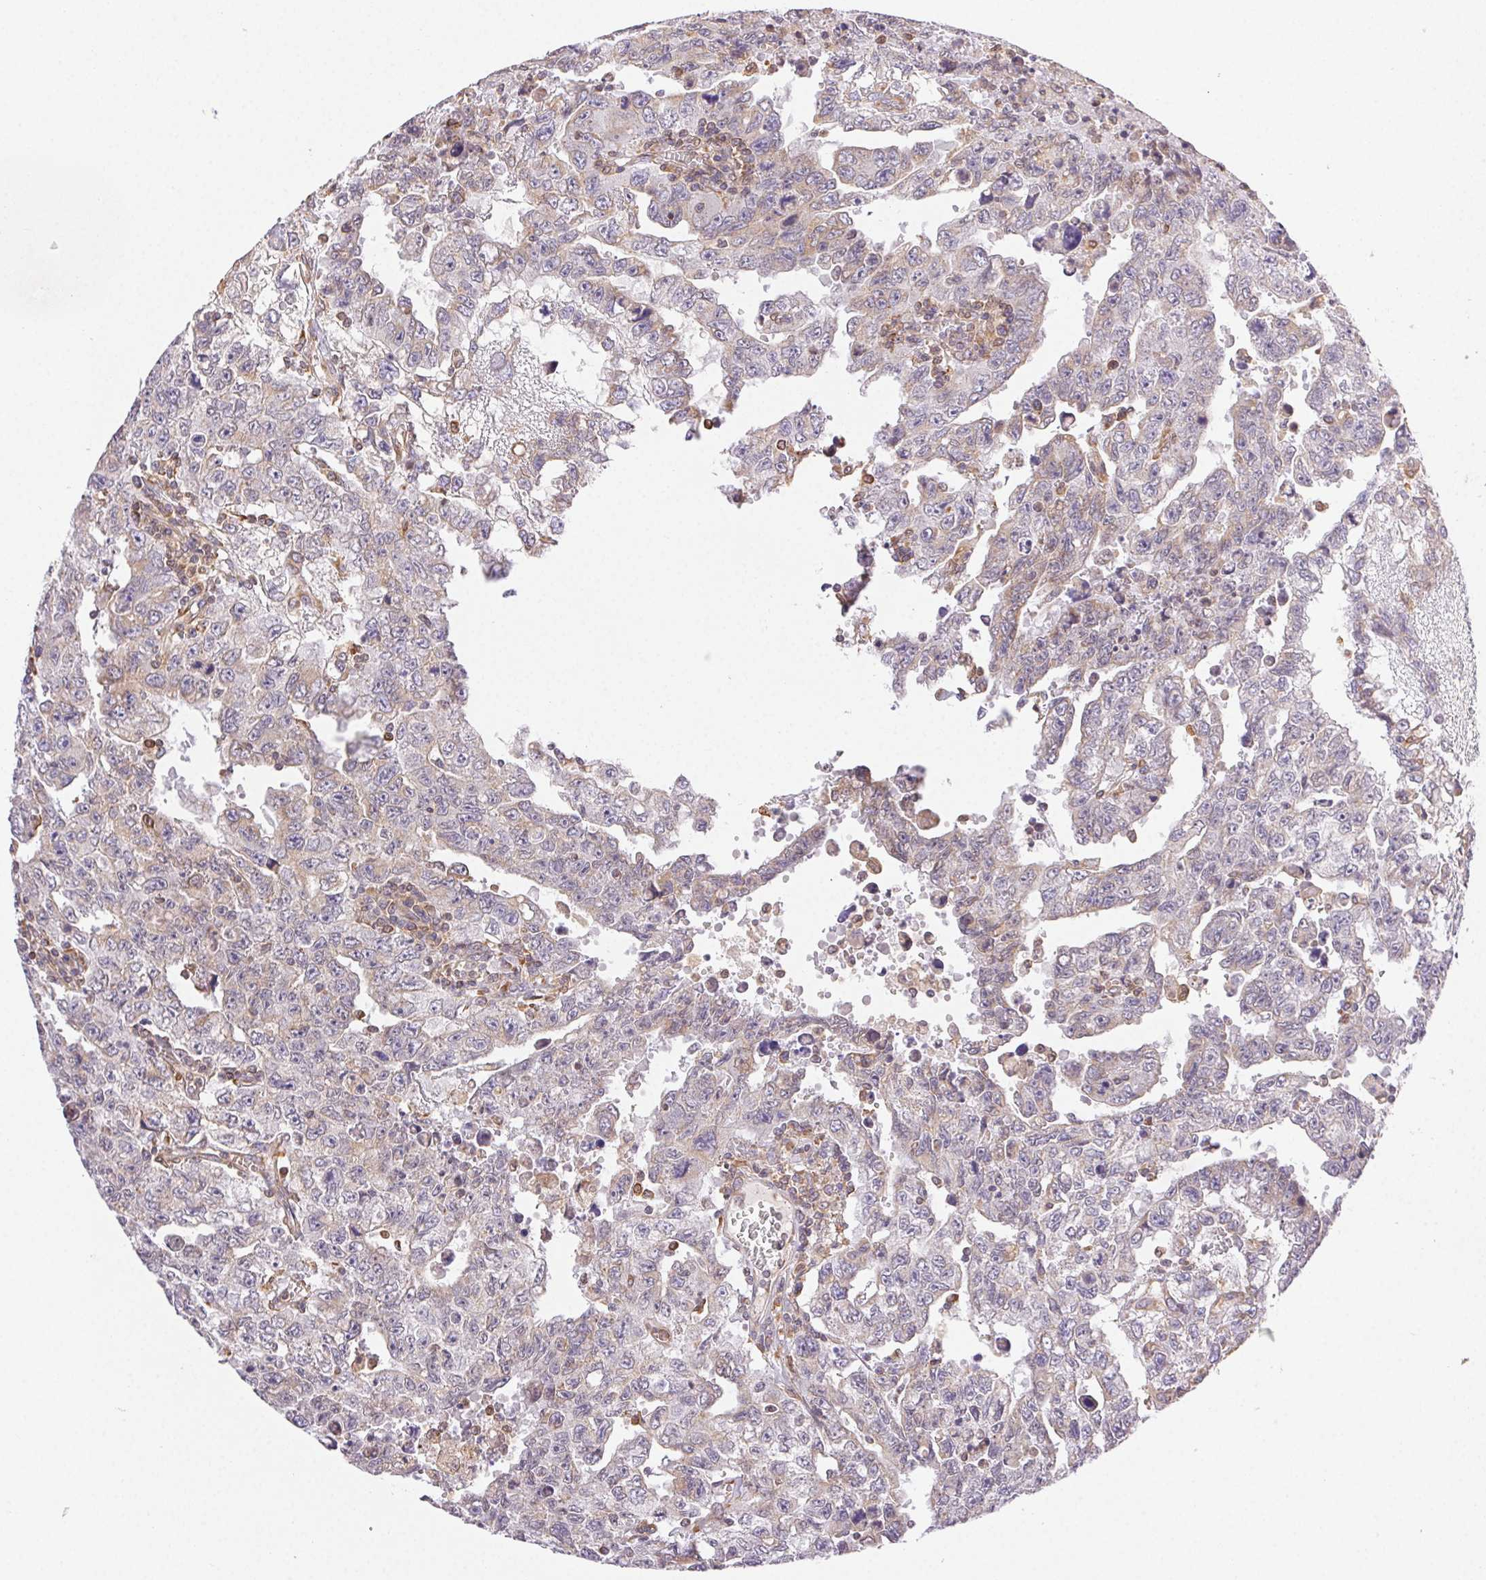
{"staining": {"intensity": "weak", "quantity": "<25%", "location": "cytoplasmic/membranous"}, "tissue": "testis cancer", "cell_type": "Tumor cells", "image_type": "cancer", "snomed": [{"axis": "morphology", "description": "Carcinoma, Embryonal, NOS"}, {"axis": "topography", "description": "Testis"}], "caption": "Testis embryonal carcinoma was stained to show a protein in brown. There is no significant staining in tumor cells. (Immunohistochemistry (ihc), brightfield microscopy, high magnification).", "gene": "ENTREP1", "patient": {"sex": "male", "age": 24}}